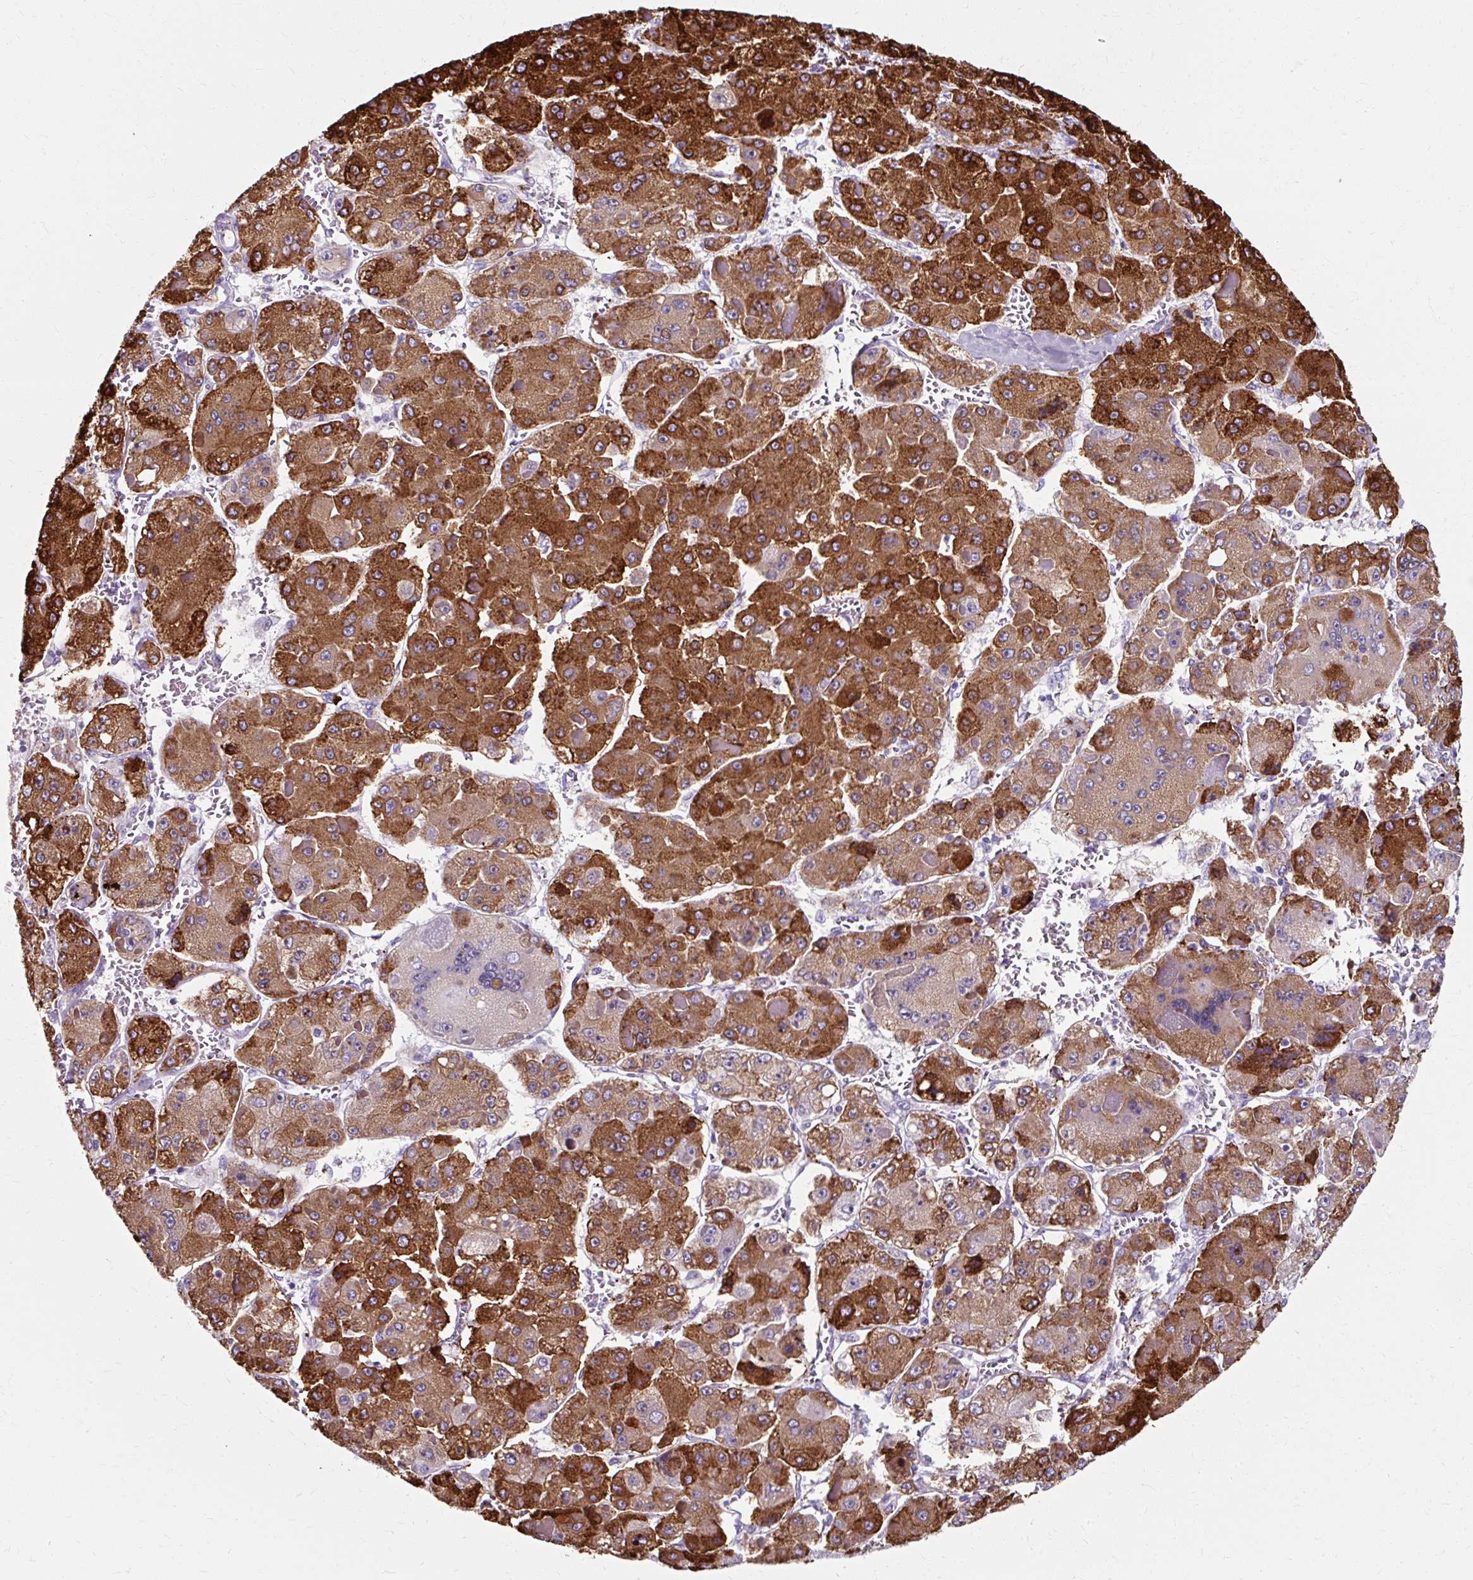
{"staining": {"intensity": "strong", "quantity": ">75%", "location": "cytoplasmic/membranous"}, "tissue": "liver cancer", "cell_type": "Tumor cells", "image_type": "cancer", "snomed": [{"axis": "morphology", "description": "Carcinoma, Hepatocellular, NOS"}, {"axis": "topography", "description": "Liver"}], "caption": "Strong cytoplasmic/membranous protein positivity is present in approximately >75% of tumor cells in liver cancer.", "gene": "ZNF555", "patient": {"sex": "female", "age": 73}}